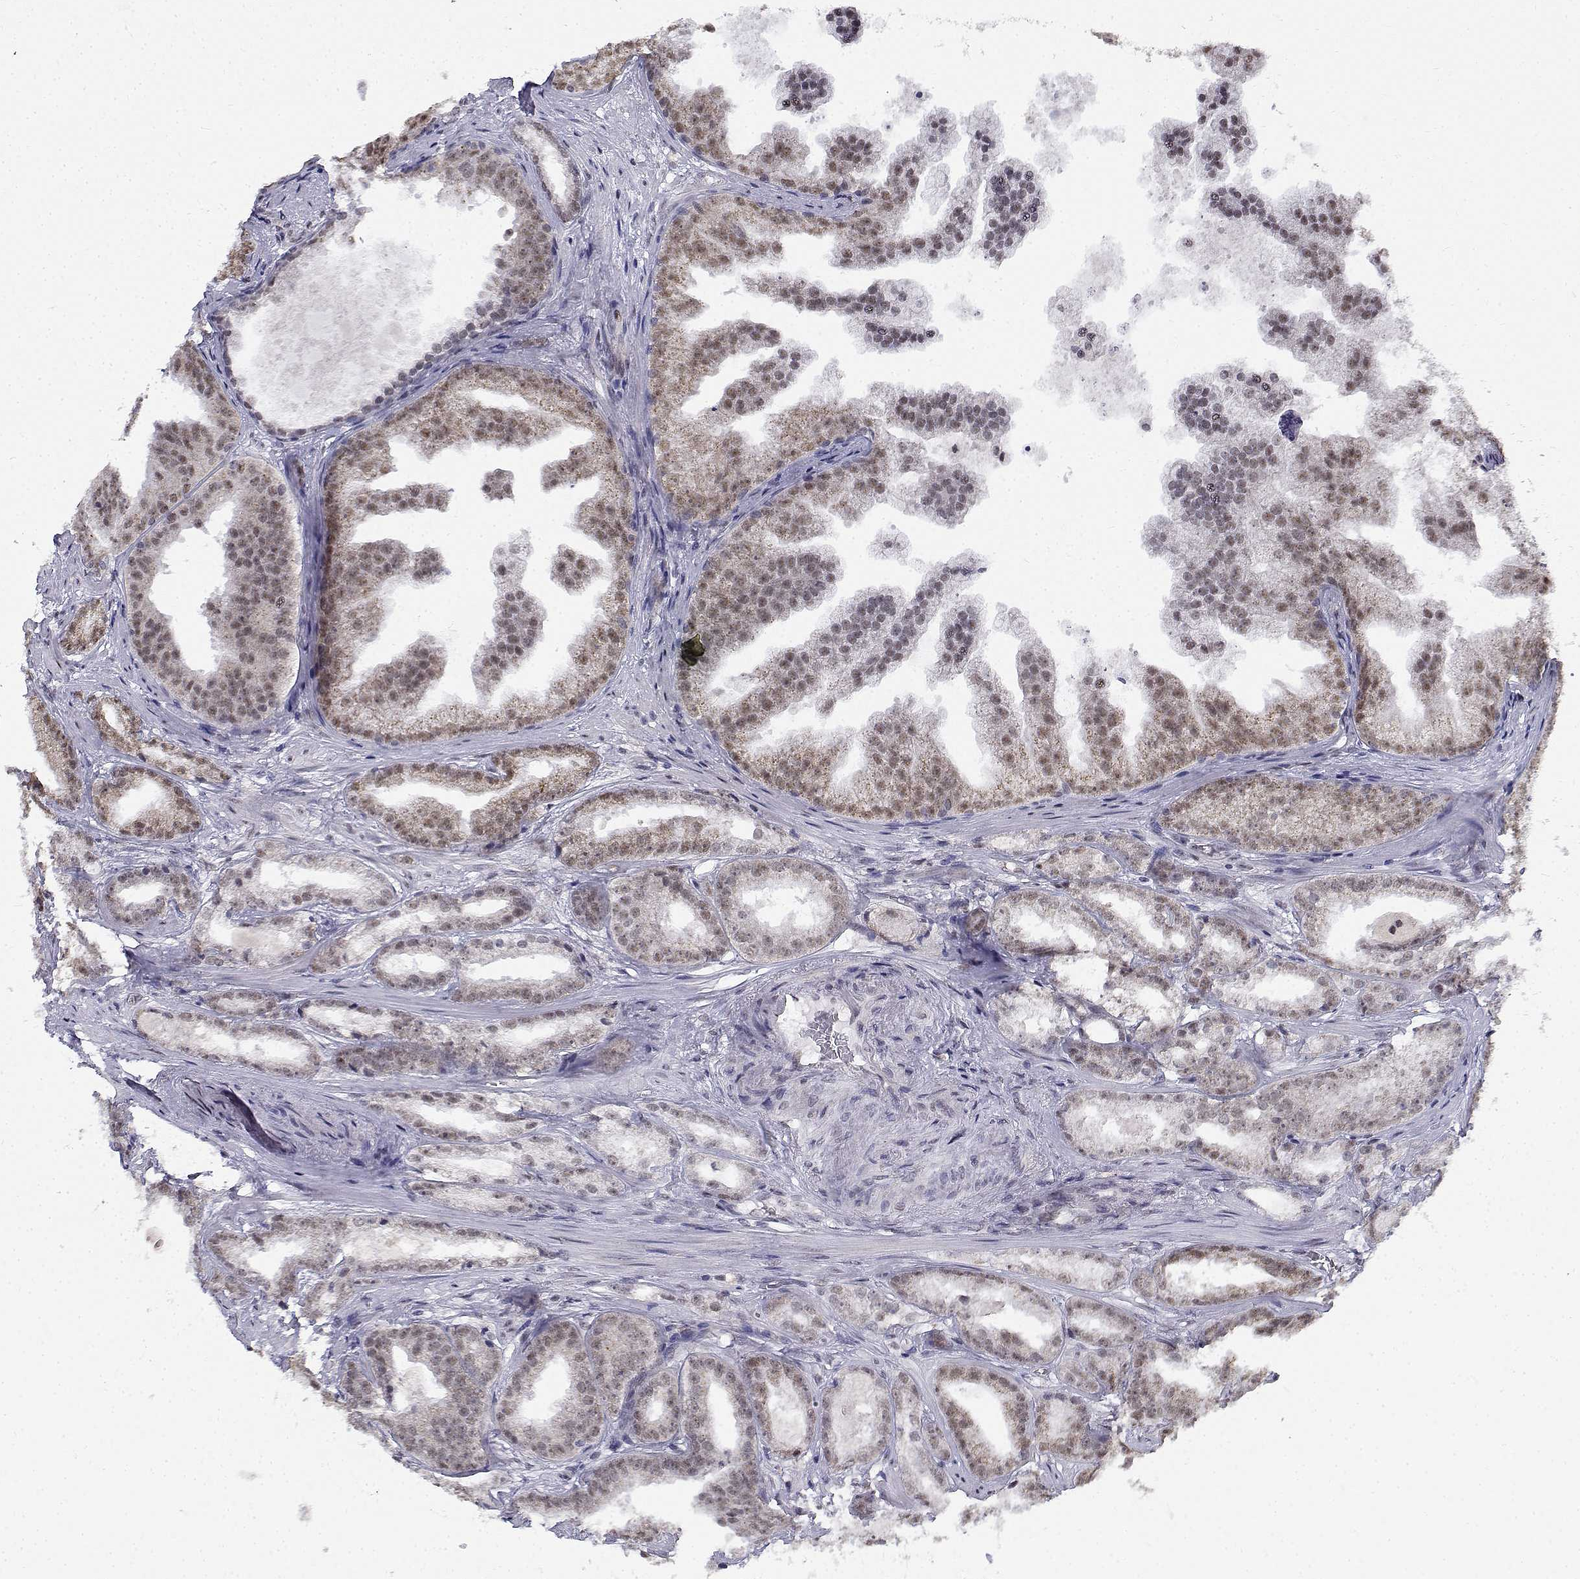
{"staining": {"intensity": "weak", "quantity": "25%-75%", "location": "cytoplasmic/membranous,nuclear"}, "tissue": "prostate cancer", "cell_type": "Tumor cells", "image_type": "cancer", "snomed": [{"axis": "morphology", "description": "Adenocarcinoma, Low grade"}, {"axis": "topography", "description": "Prostate"}], "caption": "Protein expression analysis of prostate cancer demonstrates weak cytoplasmic/membranous and nuclear expression in approximately 25%-75% of tumor cells. Immunohistochemistry stains the protein in brown and the nuclei are stained blue.", "gene": "BCAS2", "patient": {"sex": "male", "age": 65}}